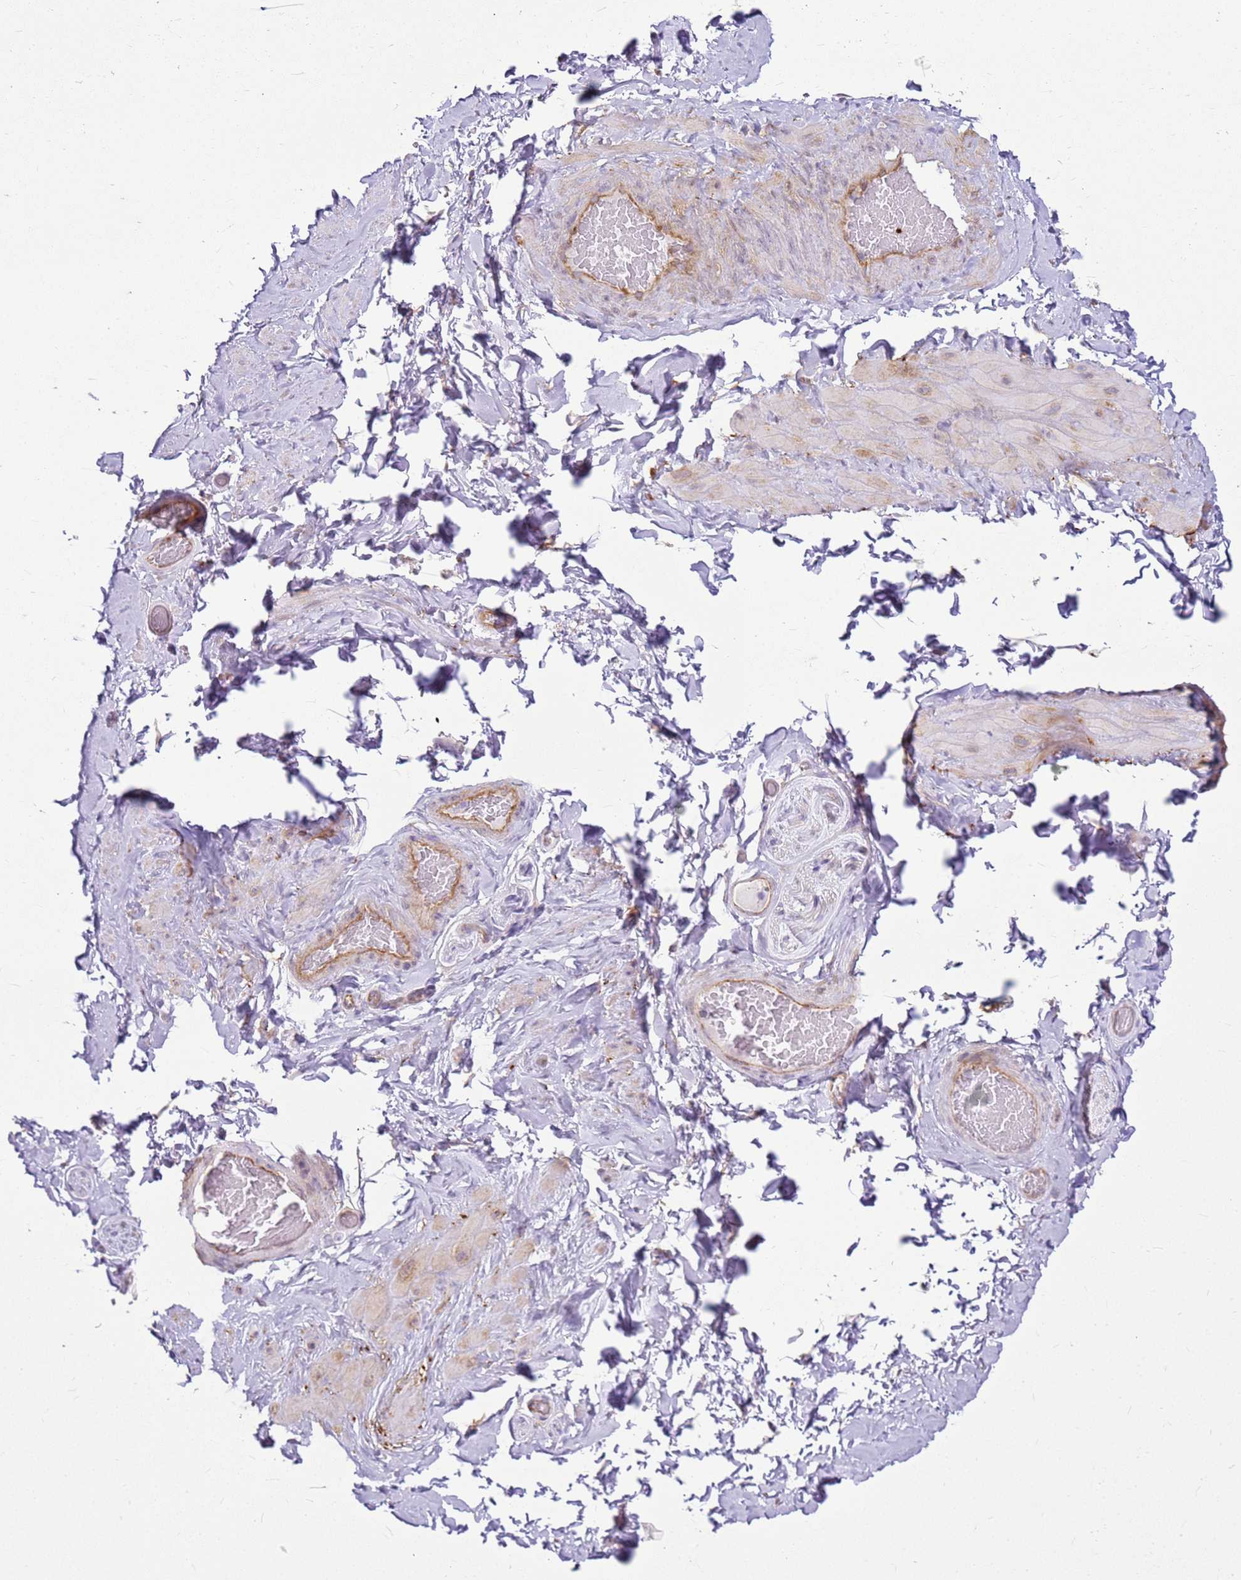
{"staining": {"intensity": "negative", "quantity": "none", "location": "none"}, "tissue": "adipose tissue", "cell_type": "Adipocytes", "image_type": "normal", "snomed": [{"axis": "morphology", "description": "Normal tissue, NOS"}, {"axis": "topography", "description": "Soft tissue"}, {"axis": "topography", "description": "Vascular tissue"}], "caption": "Protein analysis of unremarkable adipose tissue reveals no significant expression in adipocytes. The staining was performed using DAB (3,3'-diaminobenzidine) to visualize the protein expression in brown, while the nuclei were stained in blue with hematoxylin (Magnification: 20x).", "gene": "HSPB1", "patient": {"sex": "male", "age": 41}}